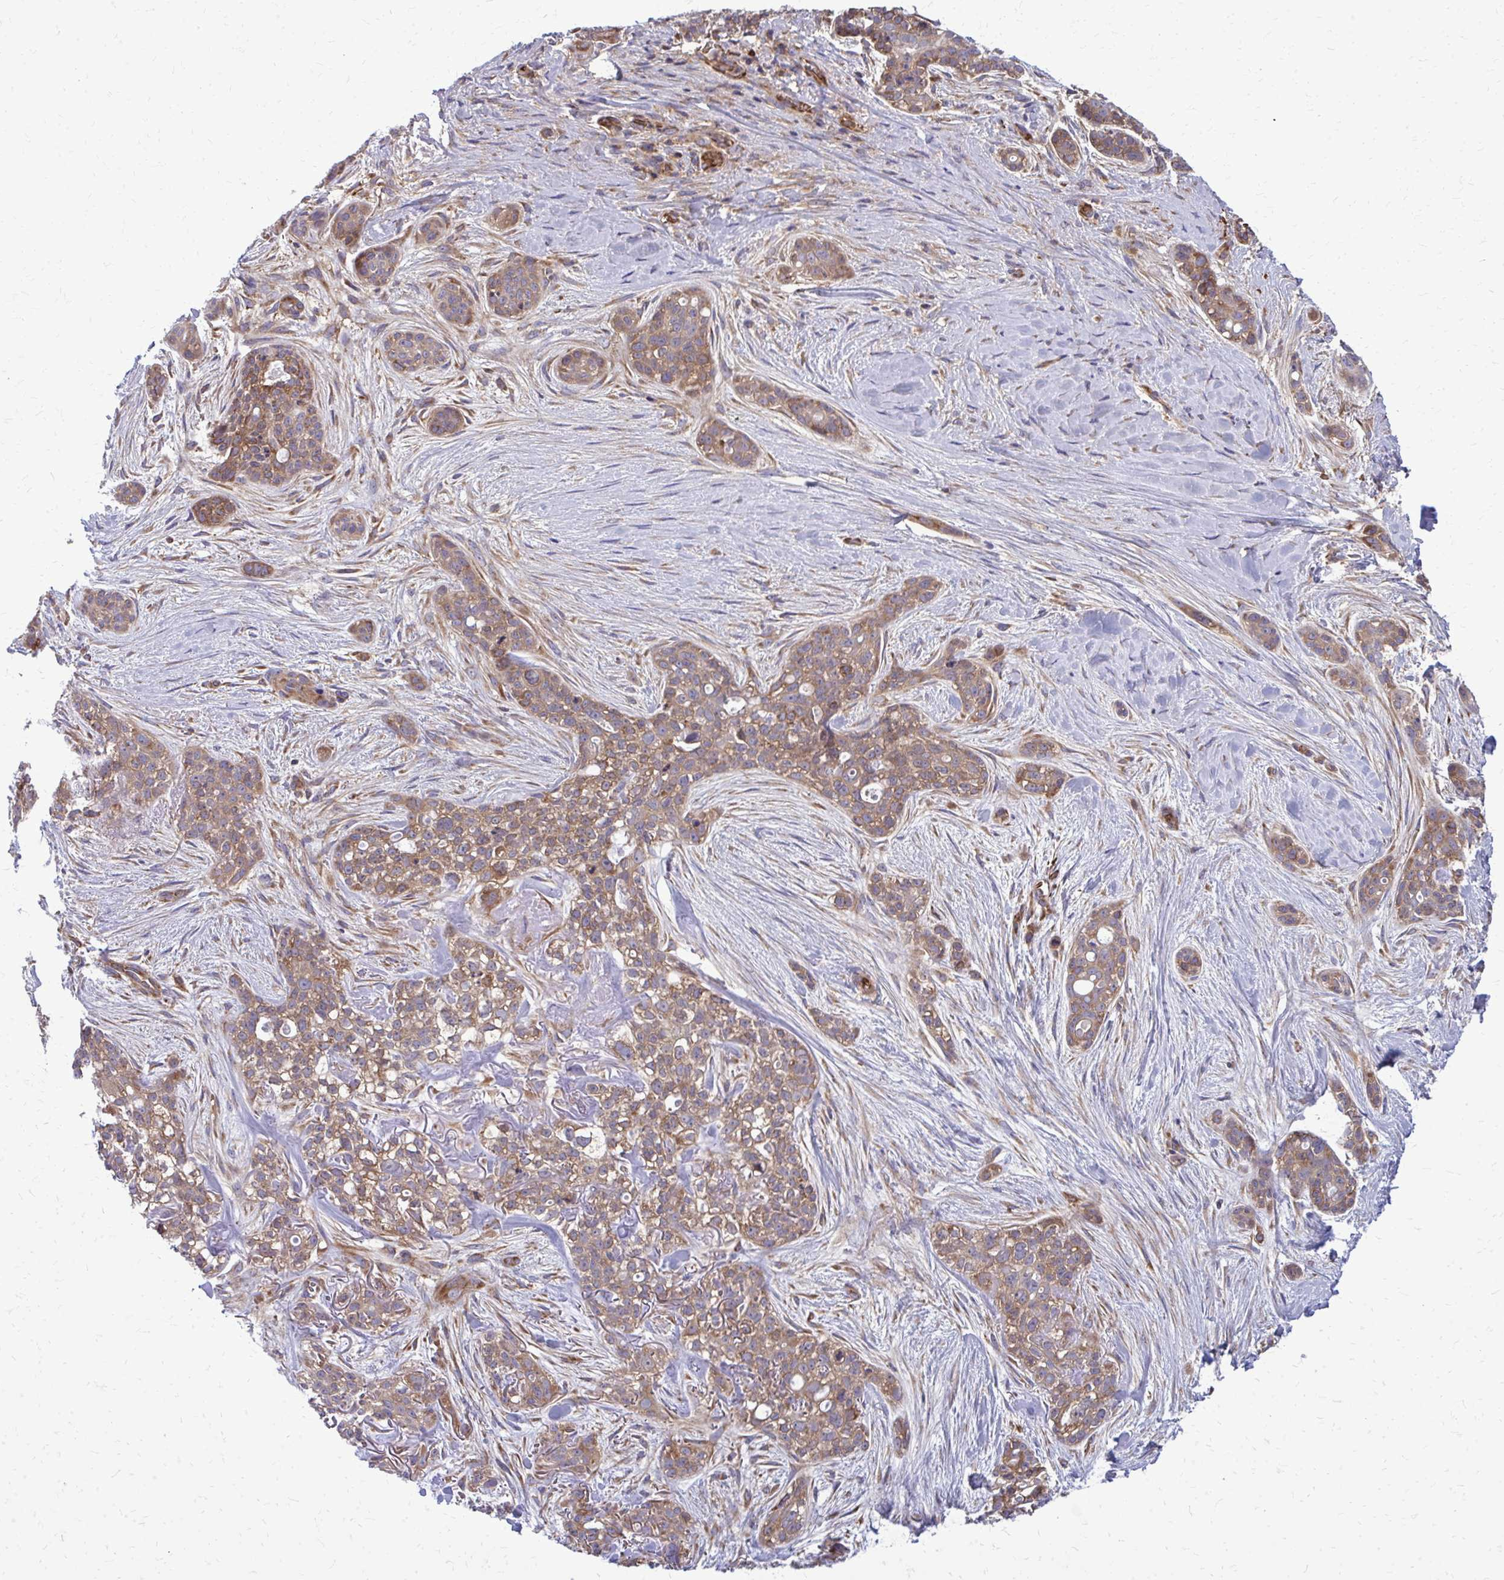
{"staining": {"intensity": "moderate", "quantity": ">75%", "location": "cytoplasmic/membranous"}, "tissue": "skin cancer", "cell_type": "Tumor cells", "image_type": "cancer", "snomed": [{"axis": "morphology", "description": "Basal cell carcinoma"}, {"axis": "topography", "description": "Skin"}], "caption": "Tumor cells show medium levels of moderate cytoplasmic/membranous expression in about >75% of cells in skin basal cell carcinoma.", "gene": "PDK4", "patient": {"sex": "female", "age": 79}}